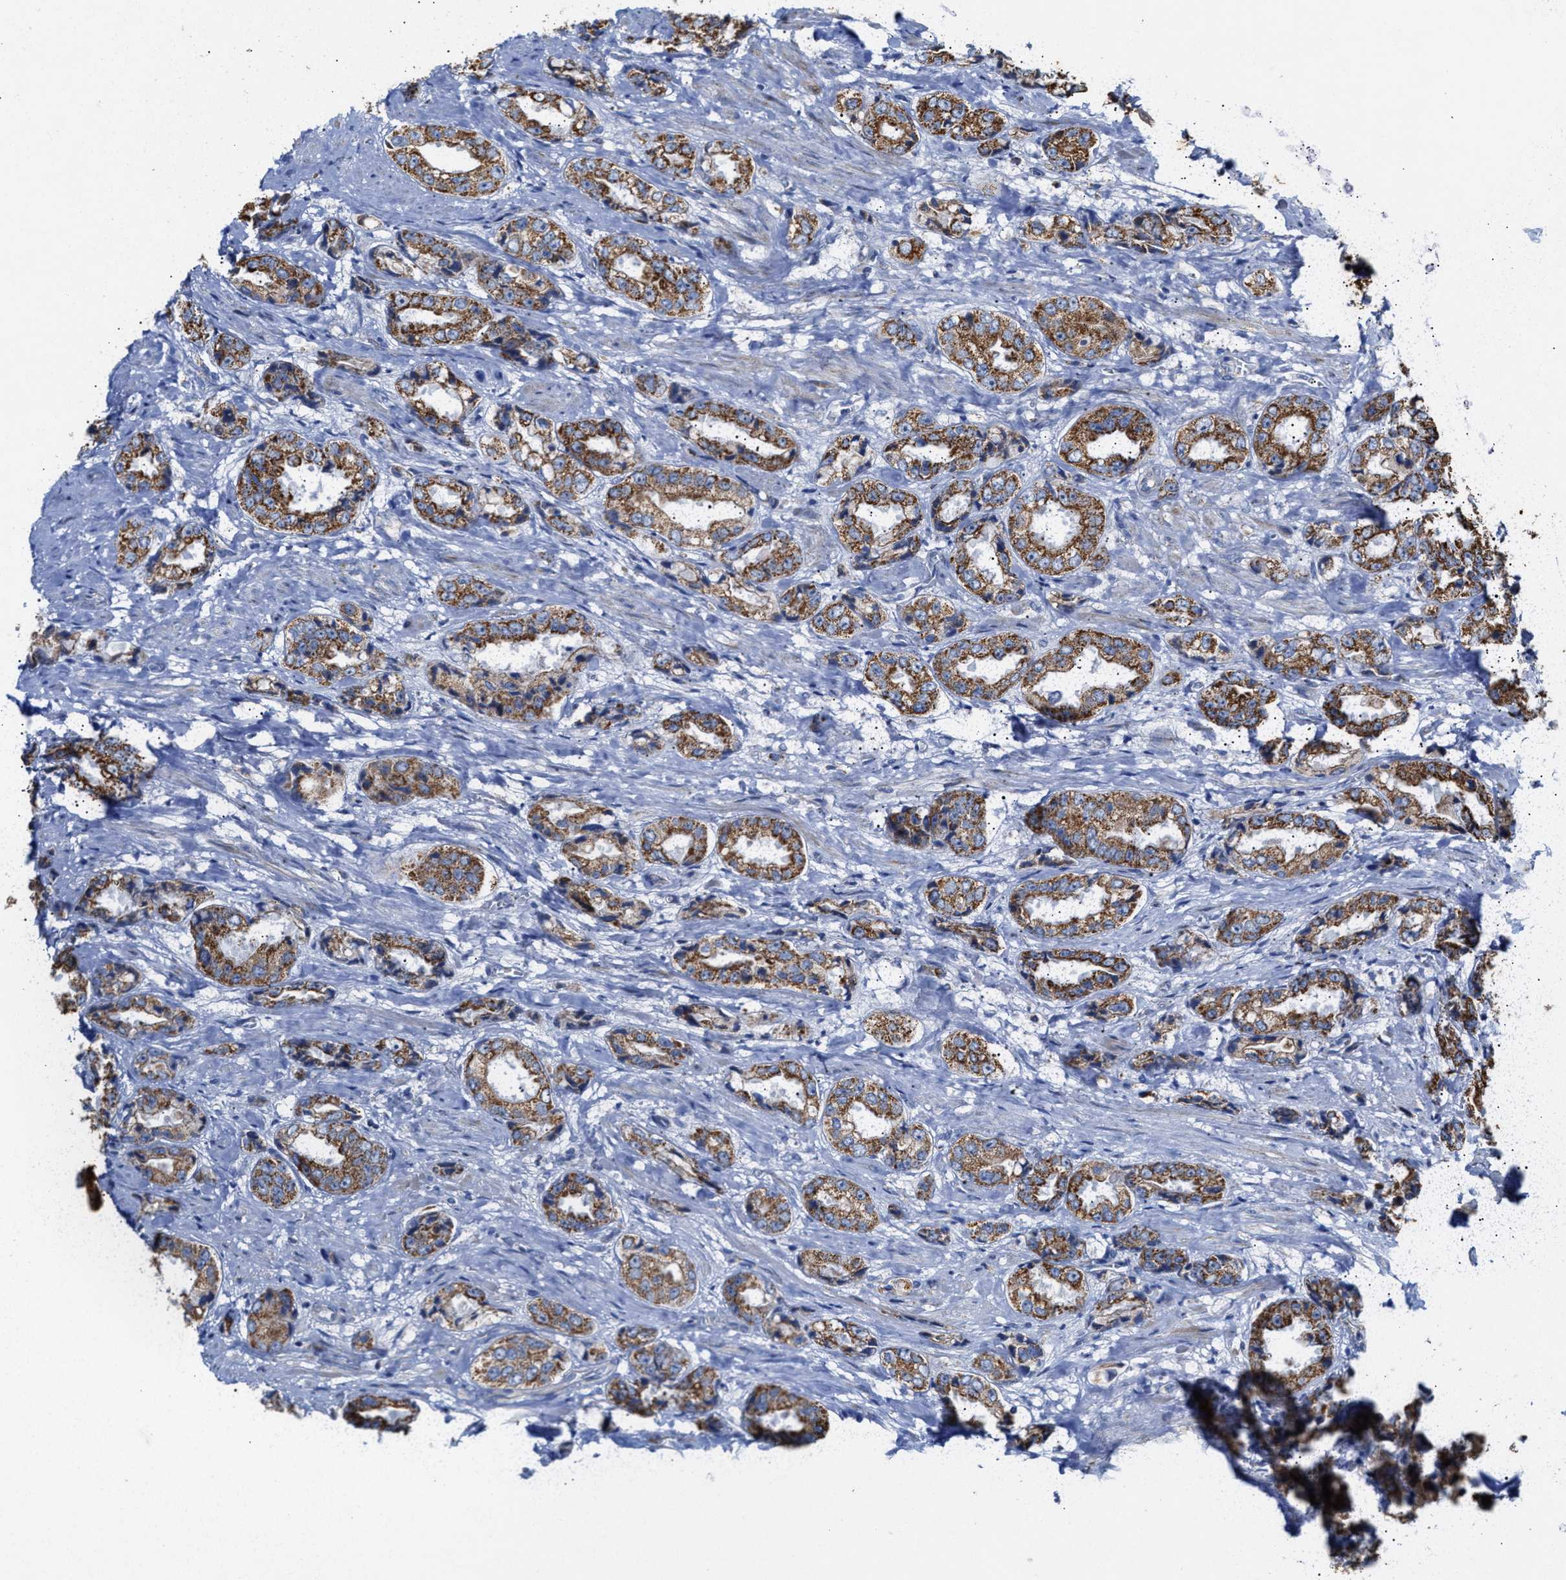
{"staining": {"intensity": "strong", "quantity": ">75%", "location": "cytoplasmic/membranous"}, "tissue": "prostate cancer", "cell_type": "Tumor cells", "image_type": "cancer", "snomed": [{"axis": "morphology", "description": "Adenocarcinoma, High grade"}, {"axis": "topography", "description": "Prostate"}], "caption": "The image exhibits staining of prostate cancer (adenocarcinoma (high-grade)), revealing strong cytoplasmic/membranous protein positivity (brown color) within tumor cells.", "gene": "JAG1", "patient": {"sex": "male", "age": 61}}